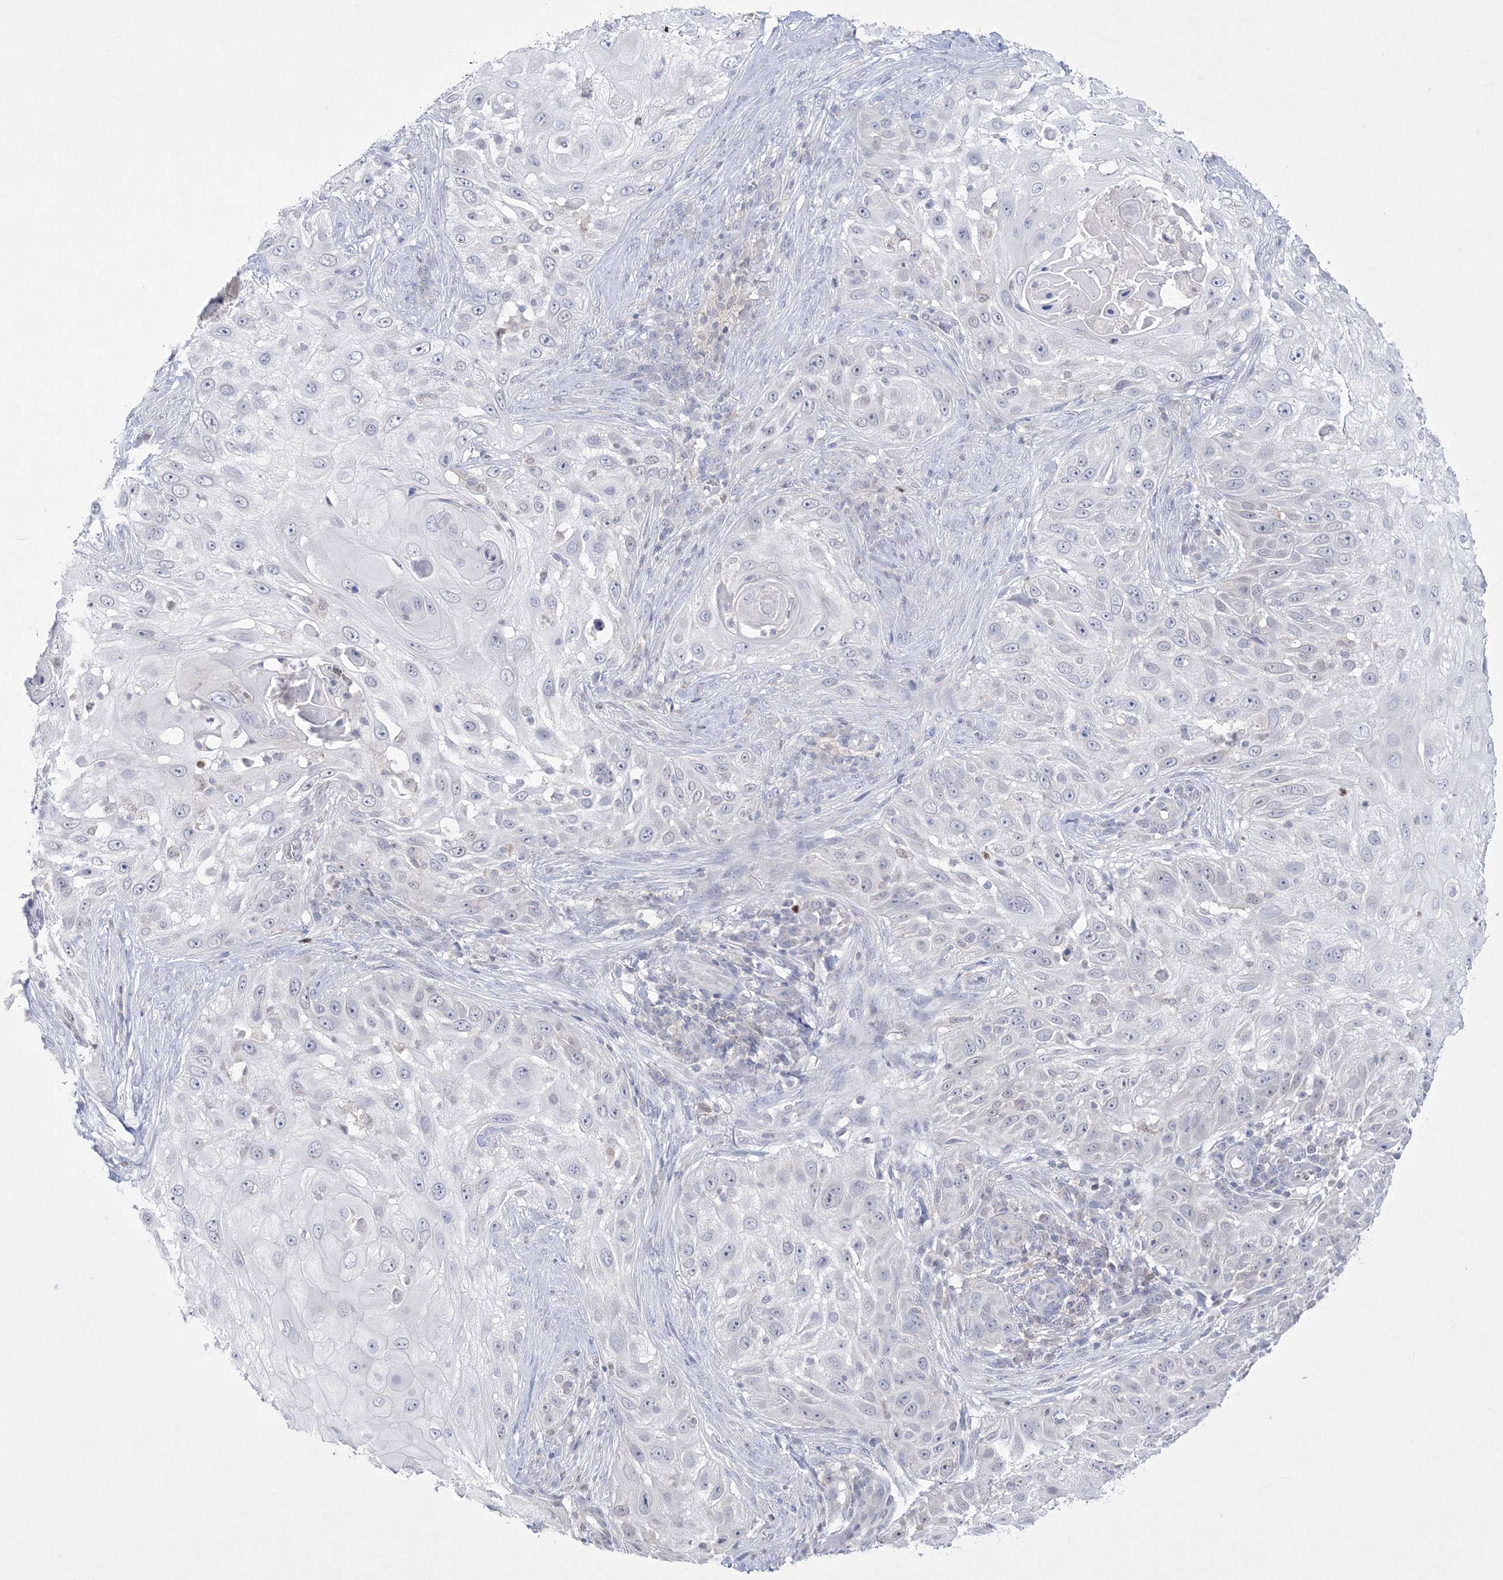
{"staining": {"intensity": "negative", "quantity": "none", "location": "none"}, "tissue": "skin cancer", "cell_type": "Tumor cells", "image_type": "cancer", "snomed": [{"axis": "morphology", "description": "Squamous cell carcinoma, NOS"}, {"axis": "topography", "description": "Skin"}], "caption": "The IHC photomicrograph has no significant positivity in tumor cells of skin cancer (squamous cell carcinoma) tissue.", "gene": "WDR27", "patient": {"sex": "female", "age": 44}}